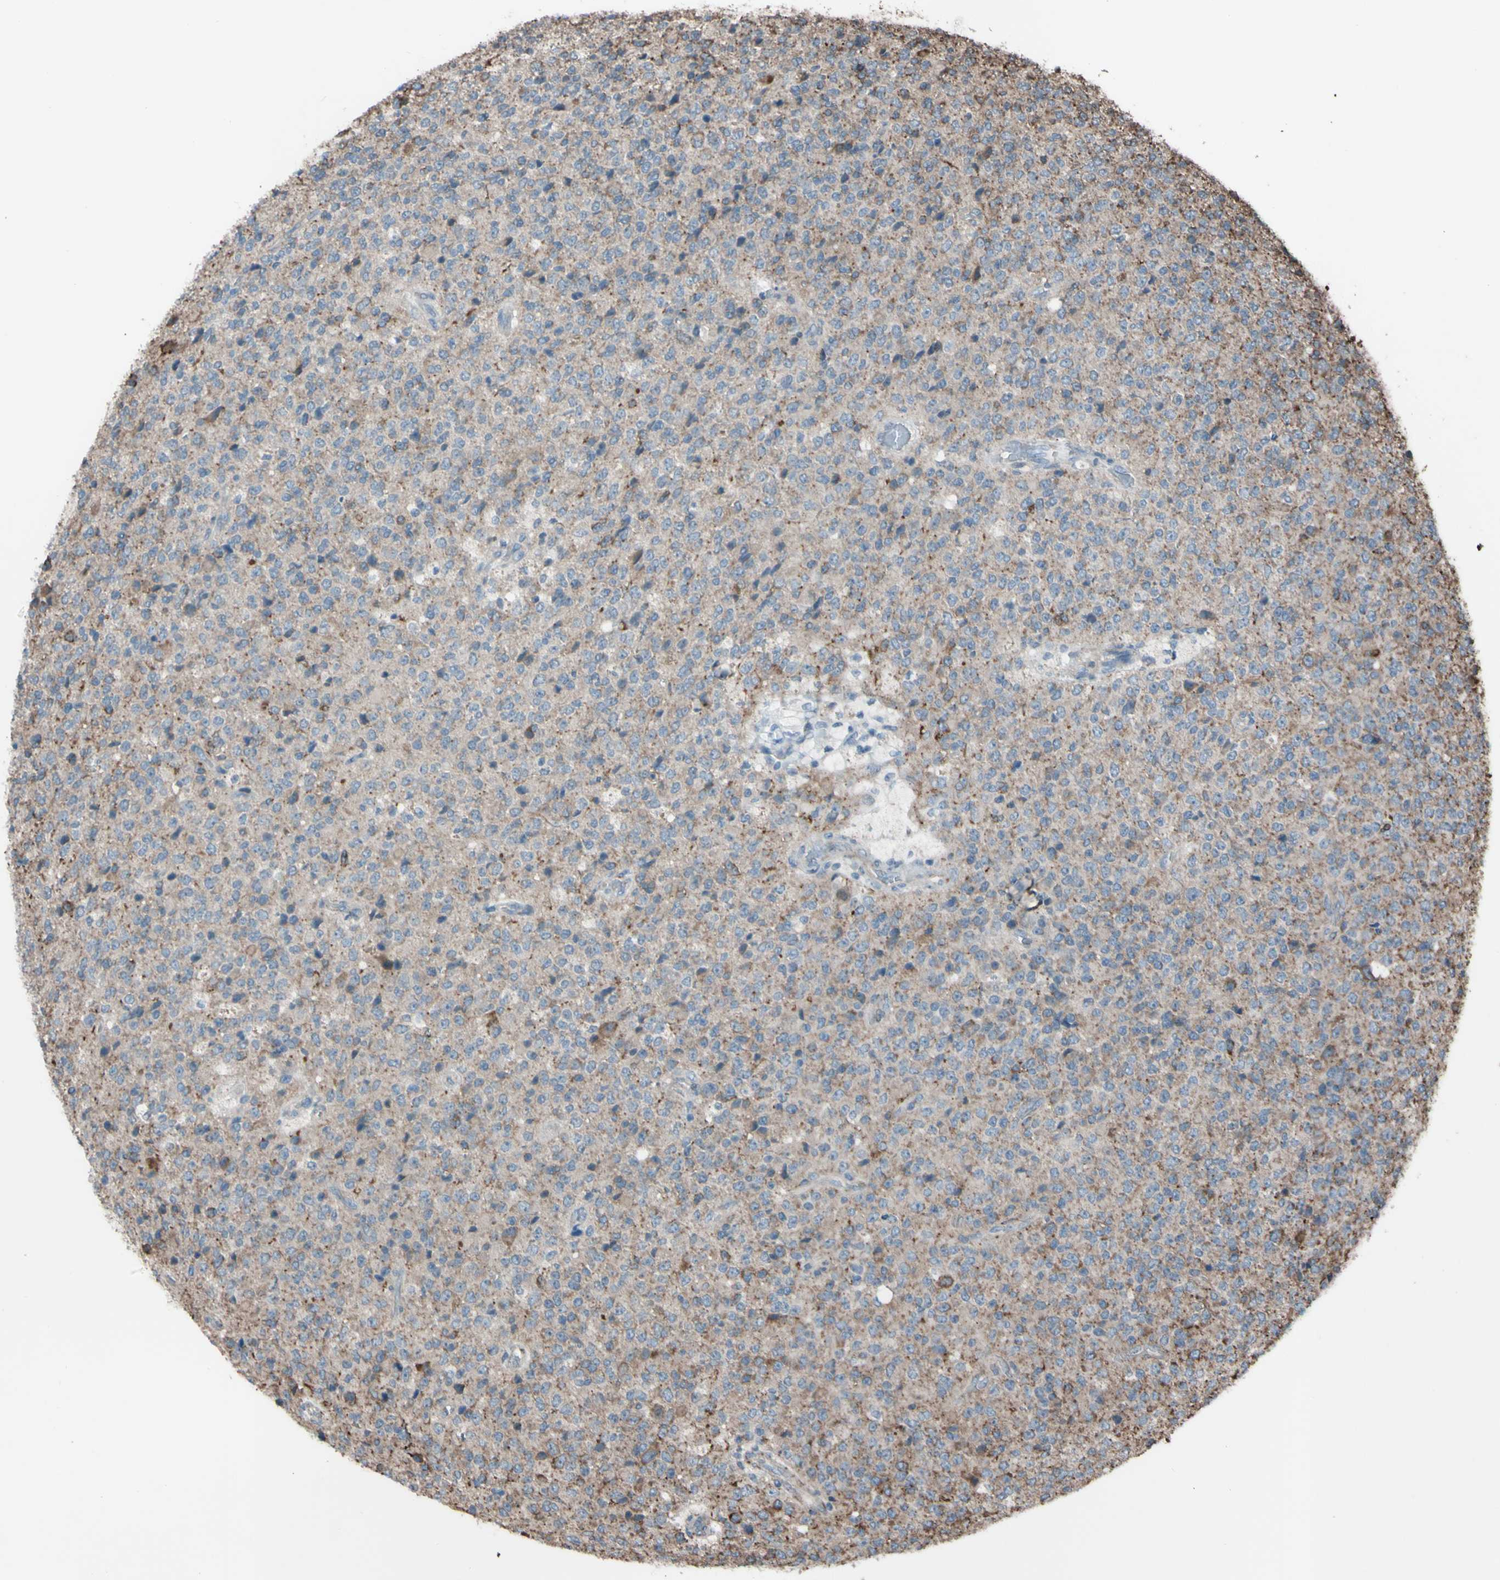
{"staining": {"intensity": "moderate", "quantity": "25%-75%", "location": "cytoplasmic/membranous"}, "tissue": "glioma", "cell_type": "Tumor cells", "image_type": "cancer", "snomed": [{"axis": "morphology", "description": "Glioma, malignant, High grade"}, {"axis": "topography", "description": "pancreas cauda"}], "caption": "Glioma tissue reveals moderate cytoplasmic/membranous staining in approximately 25%-75% of tumor cells", "gene": "ACOT8", "patient": {"sex": "male", "age": 60}}